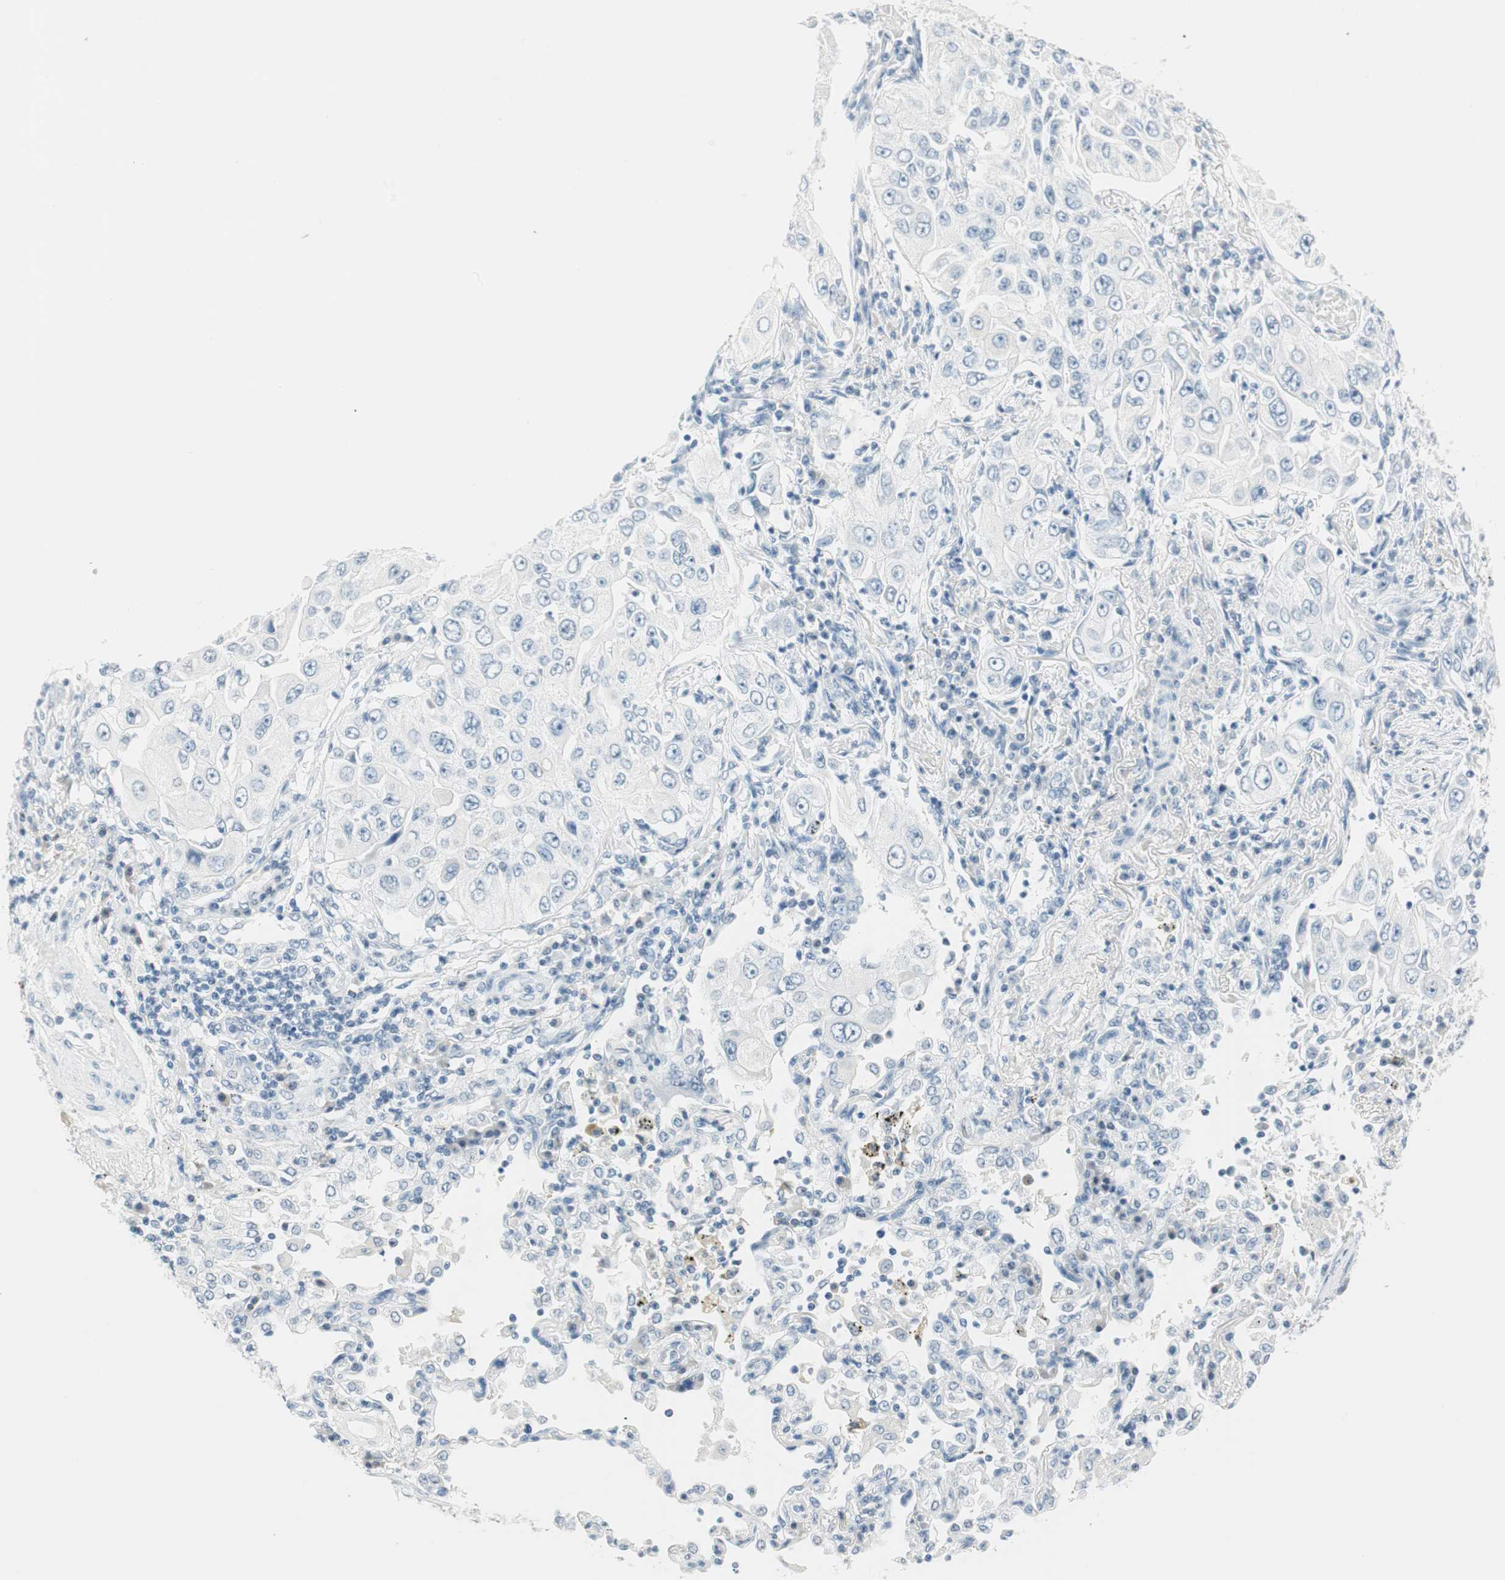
{"staining": {"intensity": "negative", "quantity": "none", "location": "none"}, "tissue": "lung cancer", "cell_type": "Tumor cells", "image_type": "cancer", "snomed": [{"axis": "morphology", "description": "Adenocarcinoma, NOS"}, {"axis": "topography", "description": "Lung"}], "caption": "A micrograph of human adenocarcinoma (lung) is negative for staining in tumor cells. (DAB immunohistochemistry, high magnification).", "gene": "HOXB13", "patient": {"sex": "male", "age": 84}}